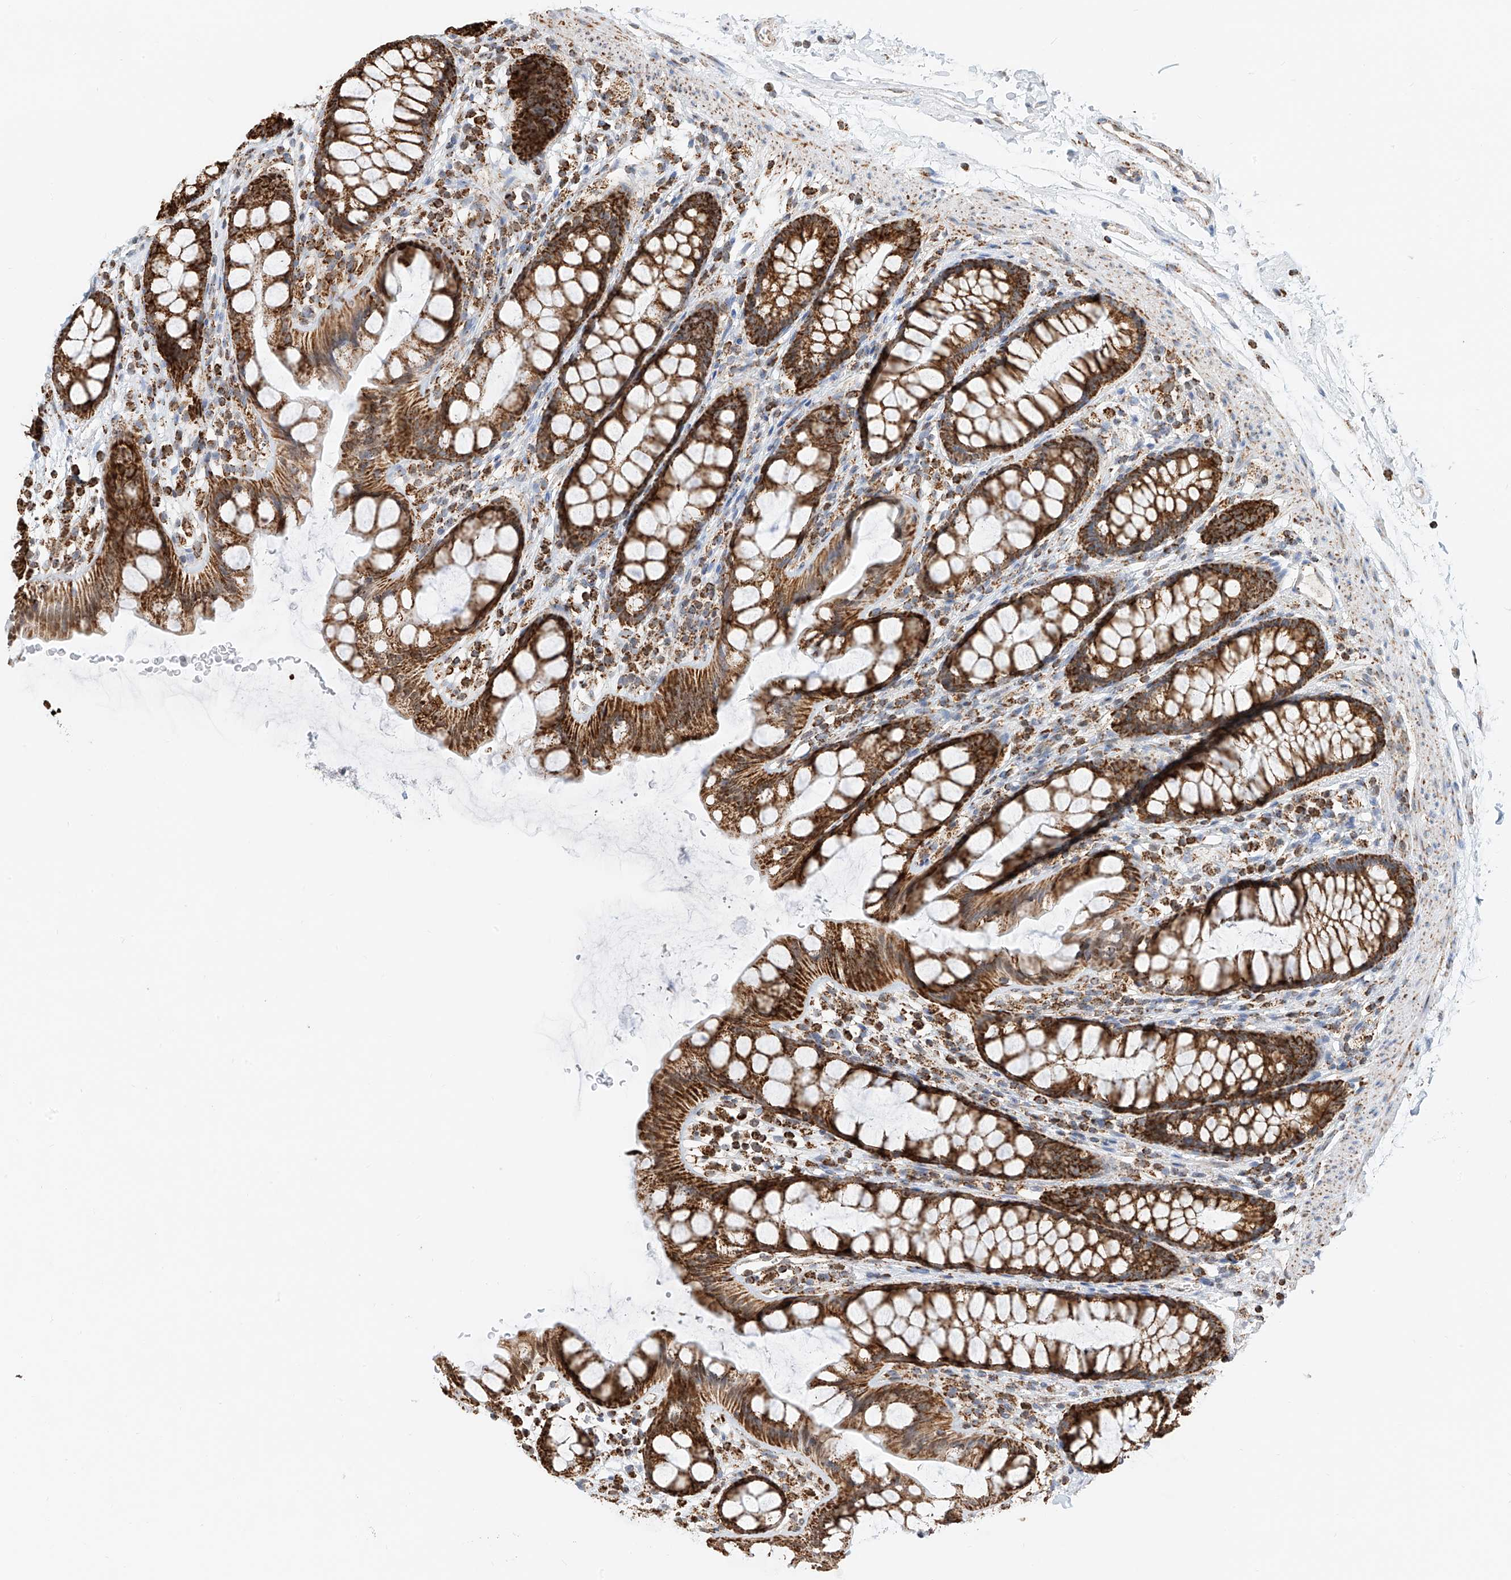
{"staining": {"intensity": "strong", "quantity": ">75%", "location": "cytoplasmic/membranous"}, "tissue": "rectum", "cell_type": "Glandular cells", "image_type": "normal", "snomed": [{"axis": "morphology", "description": "Normal tissue, NOS"}, {"axis": "topography", "description": "Rectum"}], "caption": "A high amount of strong cytoplasmic/membranous positivity is identified in approximately >75% of glandular cells in unremarkable rectum.", "gene": "PPA2", "patient": {"sex": "female", "age": 65}}